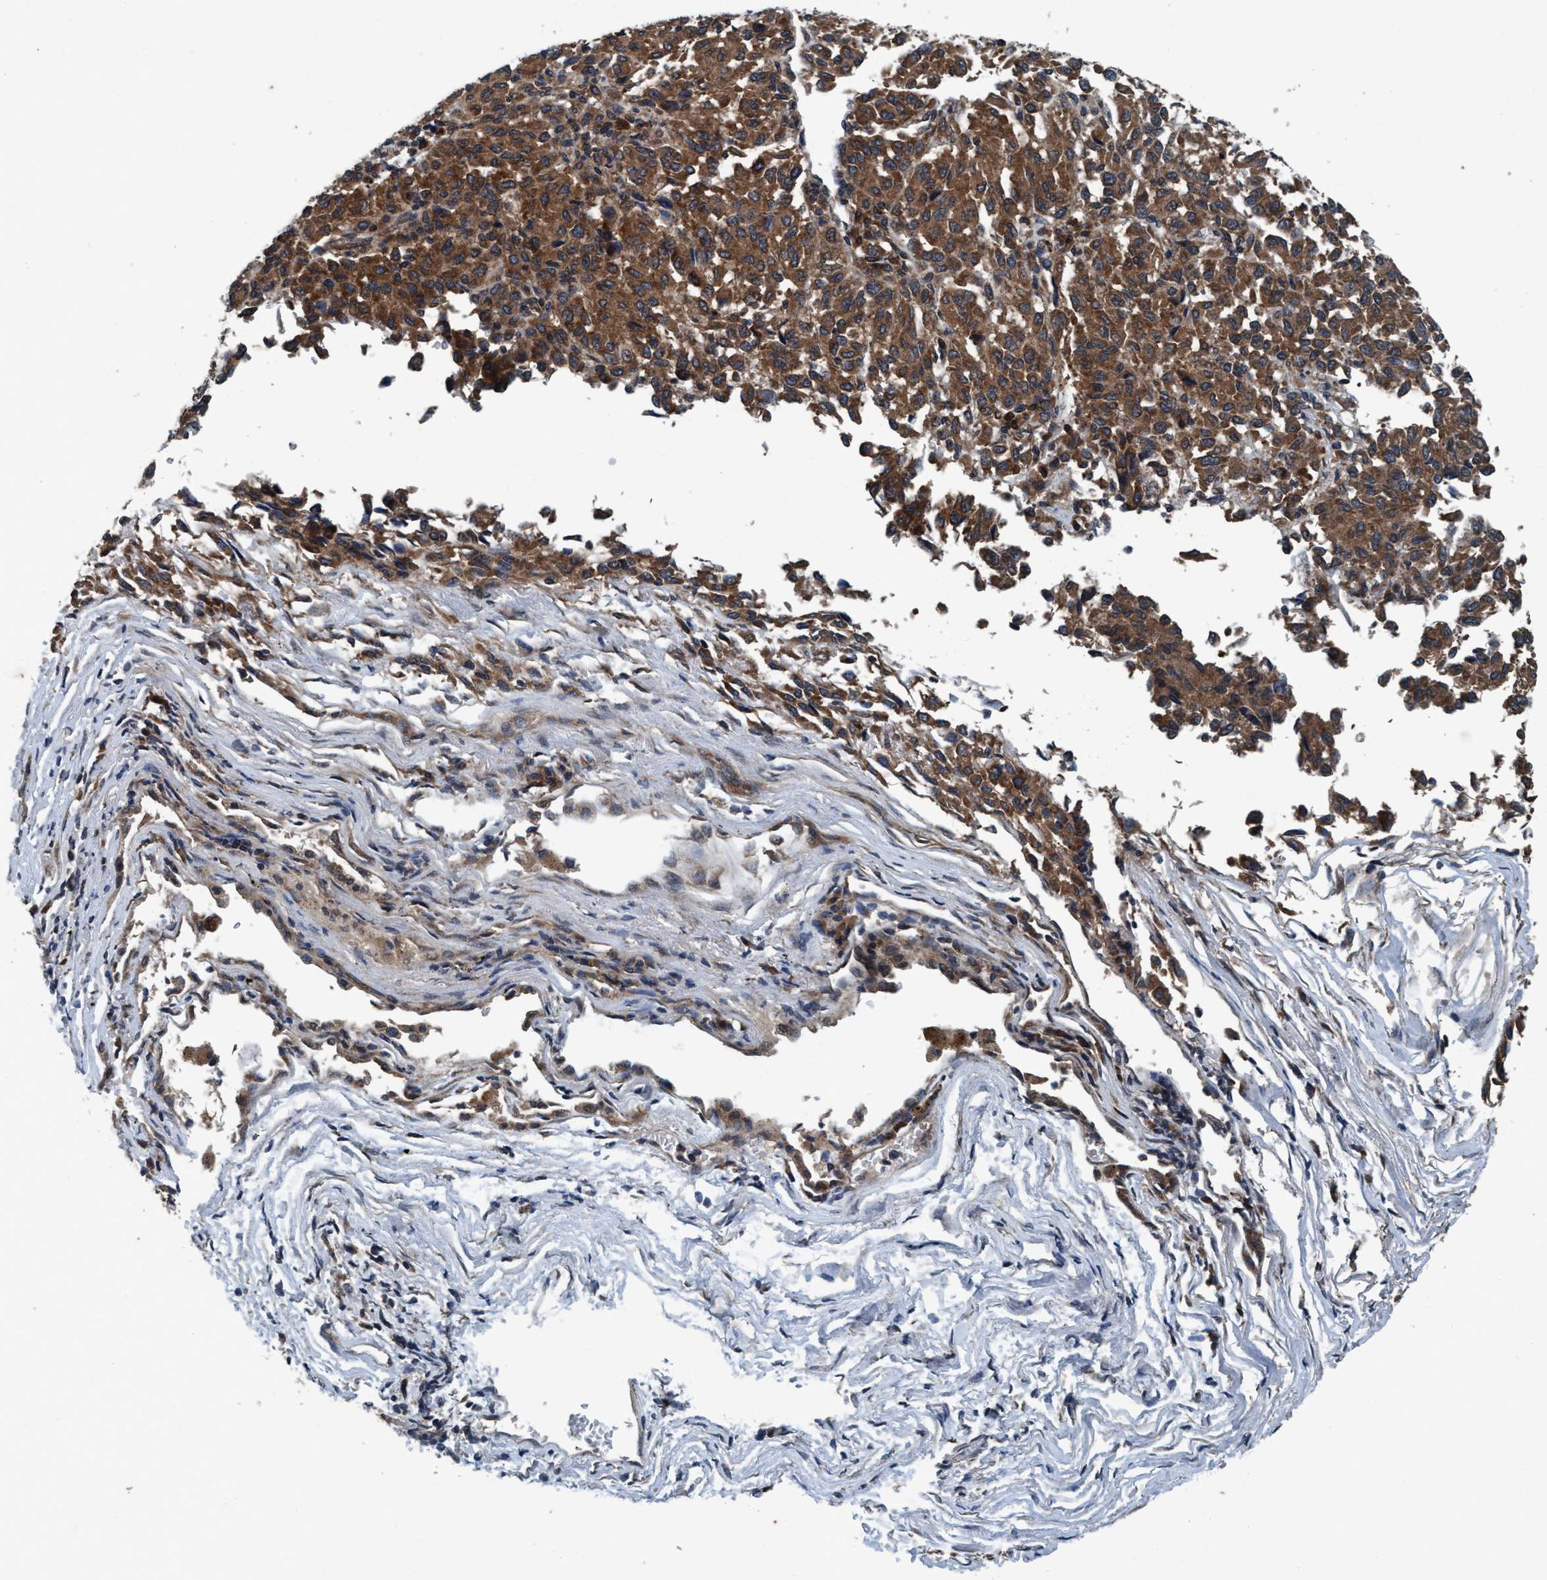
{"staining": {"intensity": "moderate", "quantity": ">75%", "location": "cytoplasmic/membranous"}, "tissue": "melanoma", "cell_type": "Tumor cells", "image_type": "cancer", "snomed": [{"axis": "morphology", "description": "Malignant melanoma, Metastatic site"}, {"axis": "topography", "description": "Lung"}], "caption": "Immunohistochemical staining of melanoma exhibits medium levels of moderate cytoplasmic/membranous expression in approximately >75% of tumor cells. (DAB (3,3'-diaminobenzidine) IHC with brightfield microscopy, high magnification).", "gene": "AKT1S1", "patient": {"sex": "male", "age": 64}}